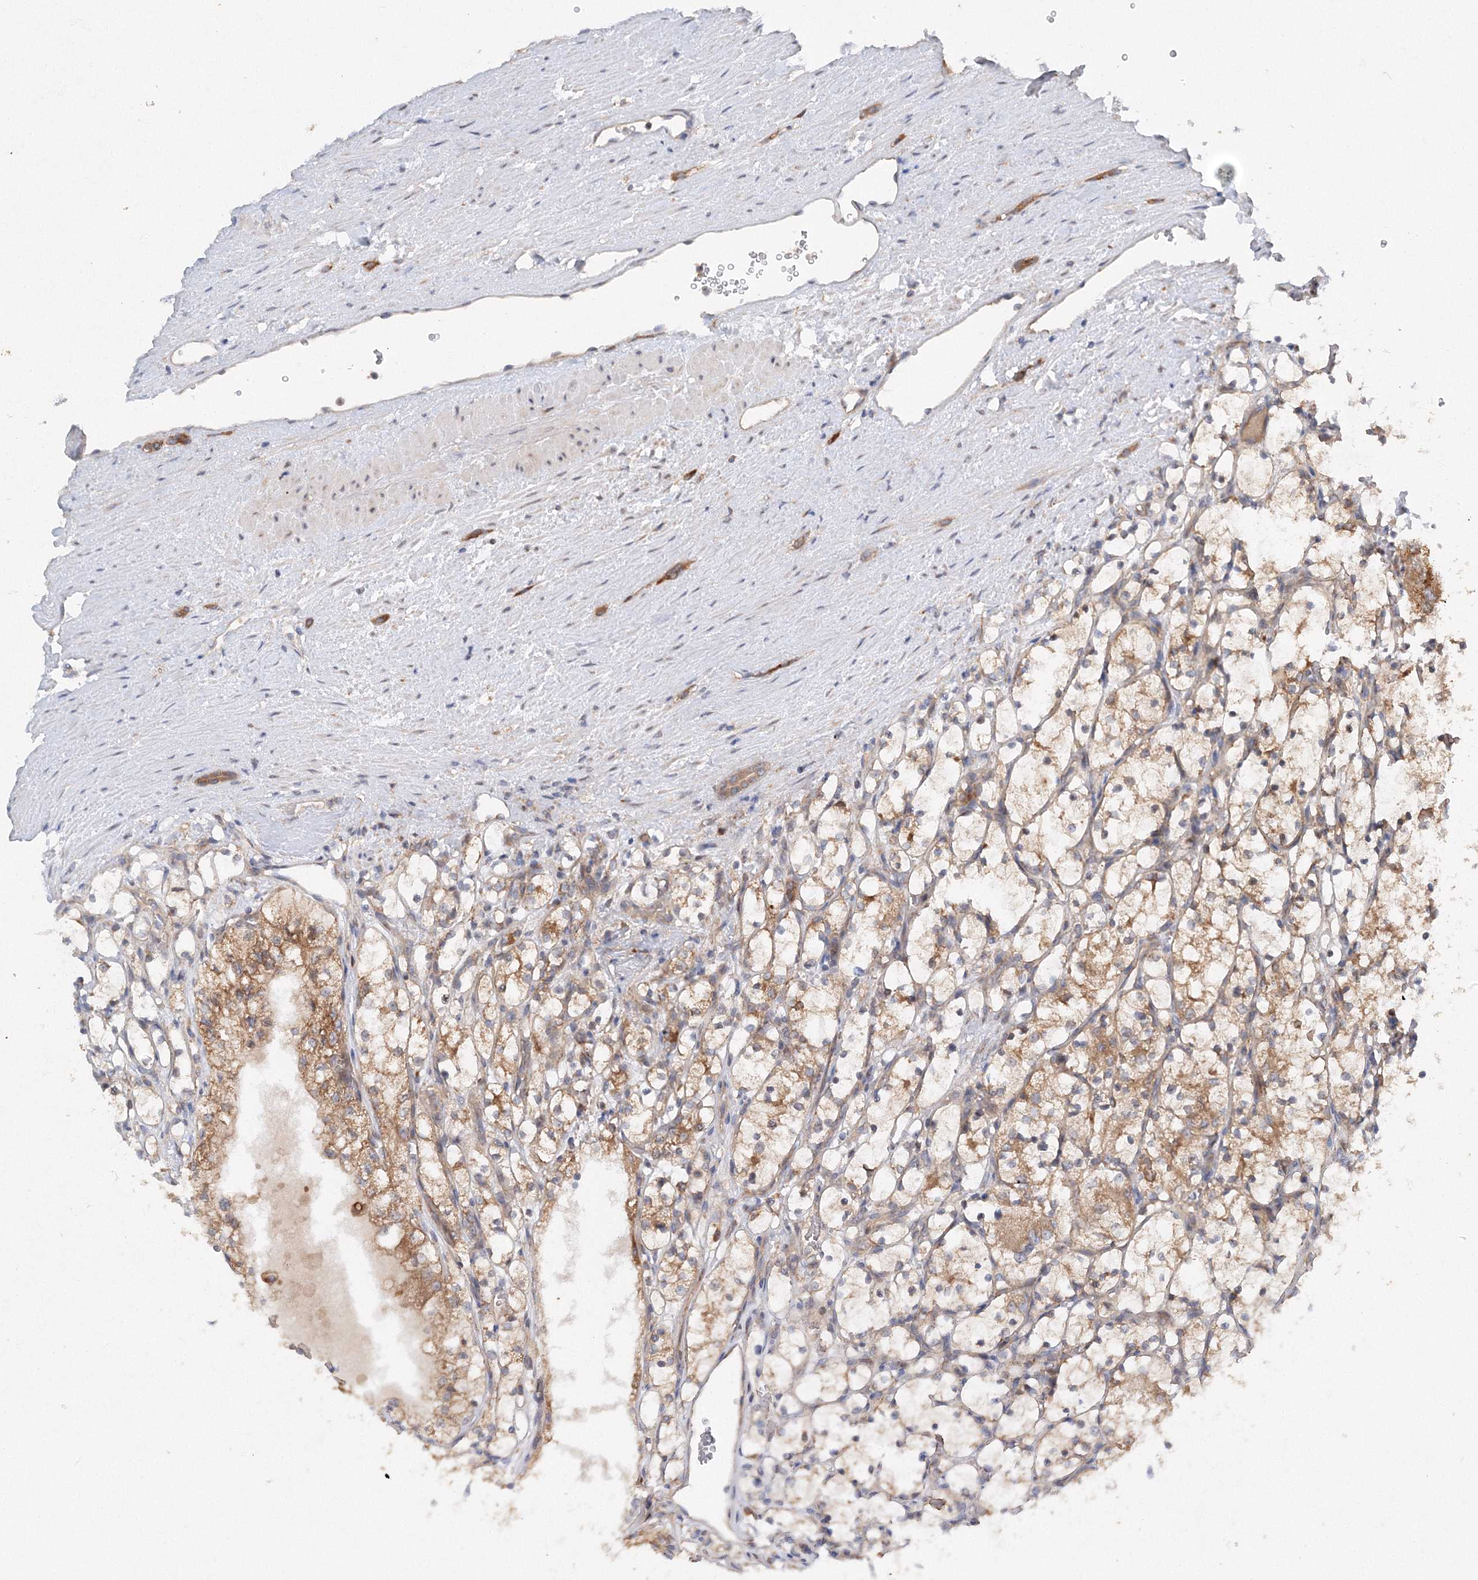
{"staining": {"intensity": "moderate", "quantity": ">75%", "location": "cytoplasmic/membranous"}, "tissue": "renal cancer", "cell_type": "Tumor cells", "image_type": "cancer", "snomed": [{"axis": "morphology", "description": "Adenocarcinoma, NOS"}, {"axis": "topography", "description": "Kidney"}], "caption": "Moderate cytoplasmic/membranous expression for a protein is appreciated in about >75% of tumor cells of renal cancer (adenocarcinoma) using IHC.", "gene": "SLC36A1", "patient": {"sex": "female", "age": 69}}